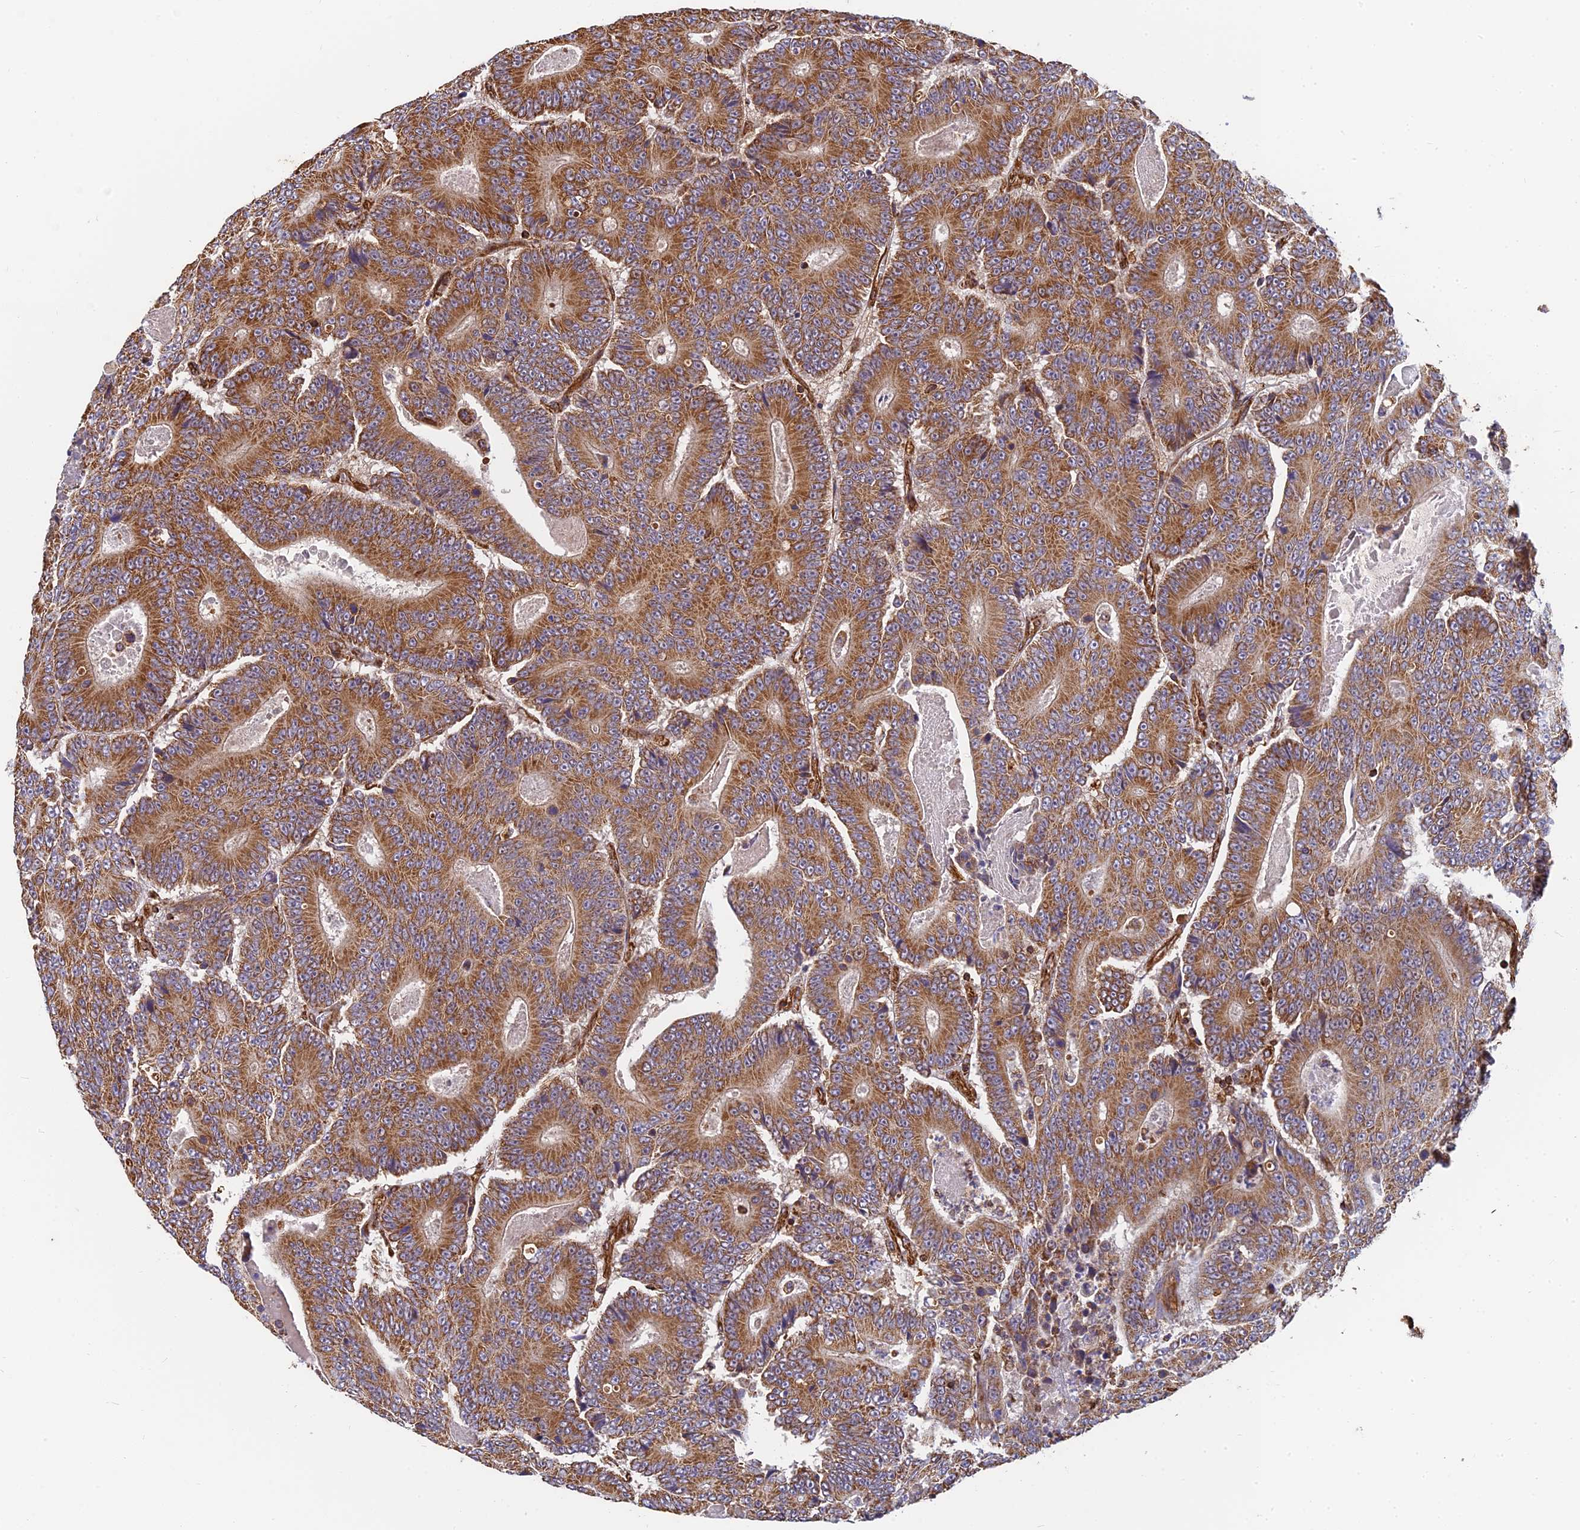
{"staining": {"intensity": "moderate", "quantity": ">75%", "location": "cytoplasmic/membranous"}, "tissue": "colorectal cancer", "cell_type": "Tumor cells", "image_type": "cancer", "snomed": [{"axis": "morphology", "description": "Adenocarcinoma, NOS"}, {"axis": "topography", "description": "Colon"}], "caption": "High-power microscopy captured an immunohistochemistry micrograph of colorectal cancer, revealing moderate cytoplasmic/membranous positivity in approximately >75% of tumor cells.", "gene": "DSTYK", "patient": {"sex": "male", "age": 83}}